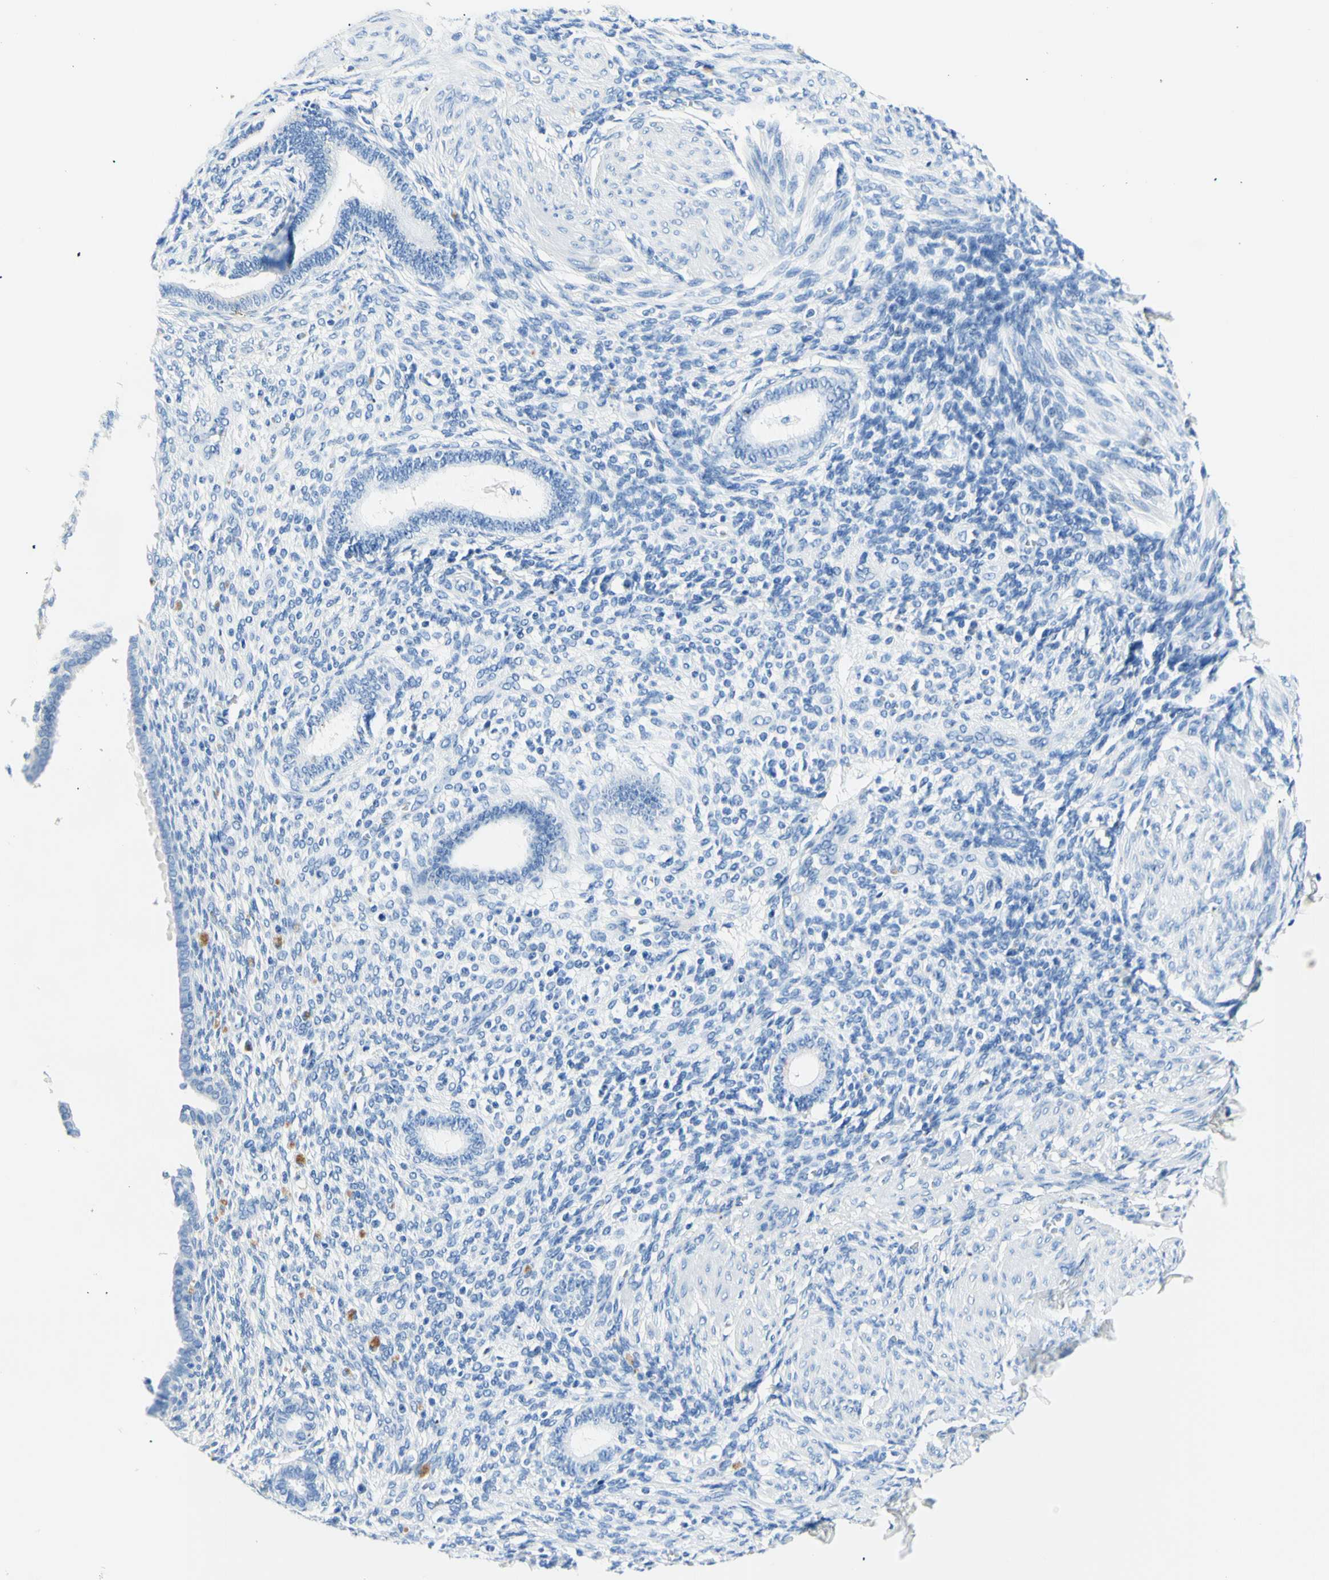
{"staining": {"intensity": "moderate", "quantity": "<25%", "location": "cytoplasmic/membranous"}, "tissue": "endometrium", "cell_type": "Cells in endometrial stroma", "image_type": "normal", "snomed": [{"axis": "morphology", "description": "Normal tissue, NOS"}, {"axis": "topography", "description": "Endometrium"}], "caption": "Immunohistochemical staining of benign human endometrium displays low levels of moderate cytoplasmic/membranous staining in approximately <25% of cells in endometrial stroma.", "gene": "MYH2", "patient": {"sex": "female", "age": 72}}